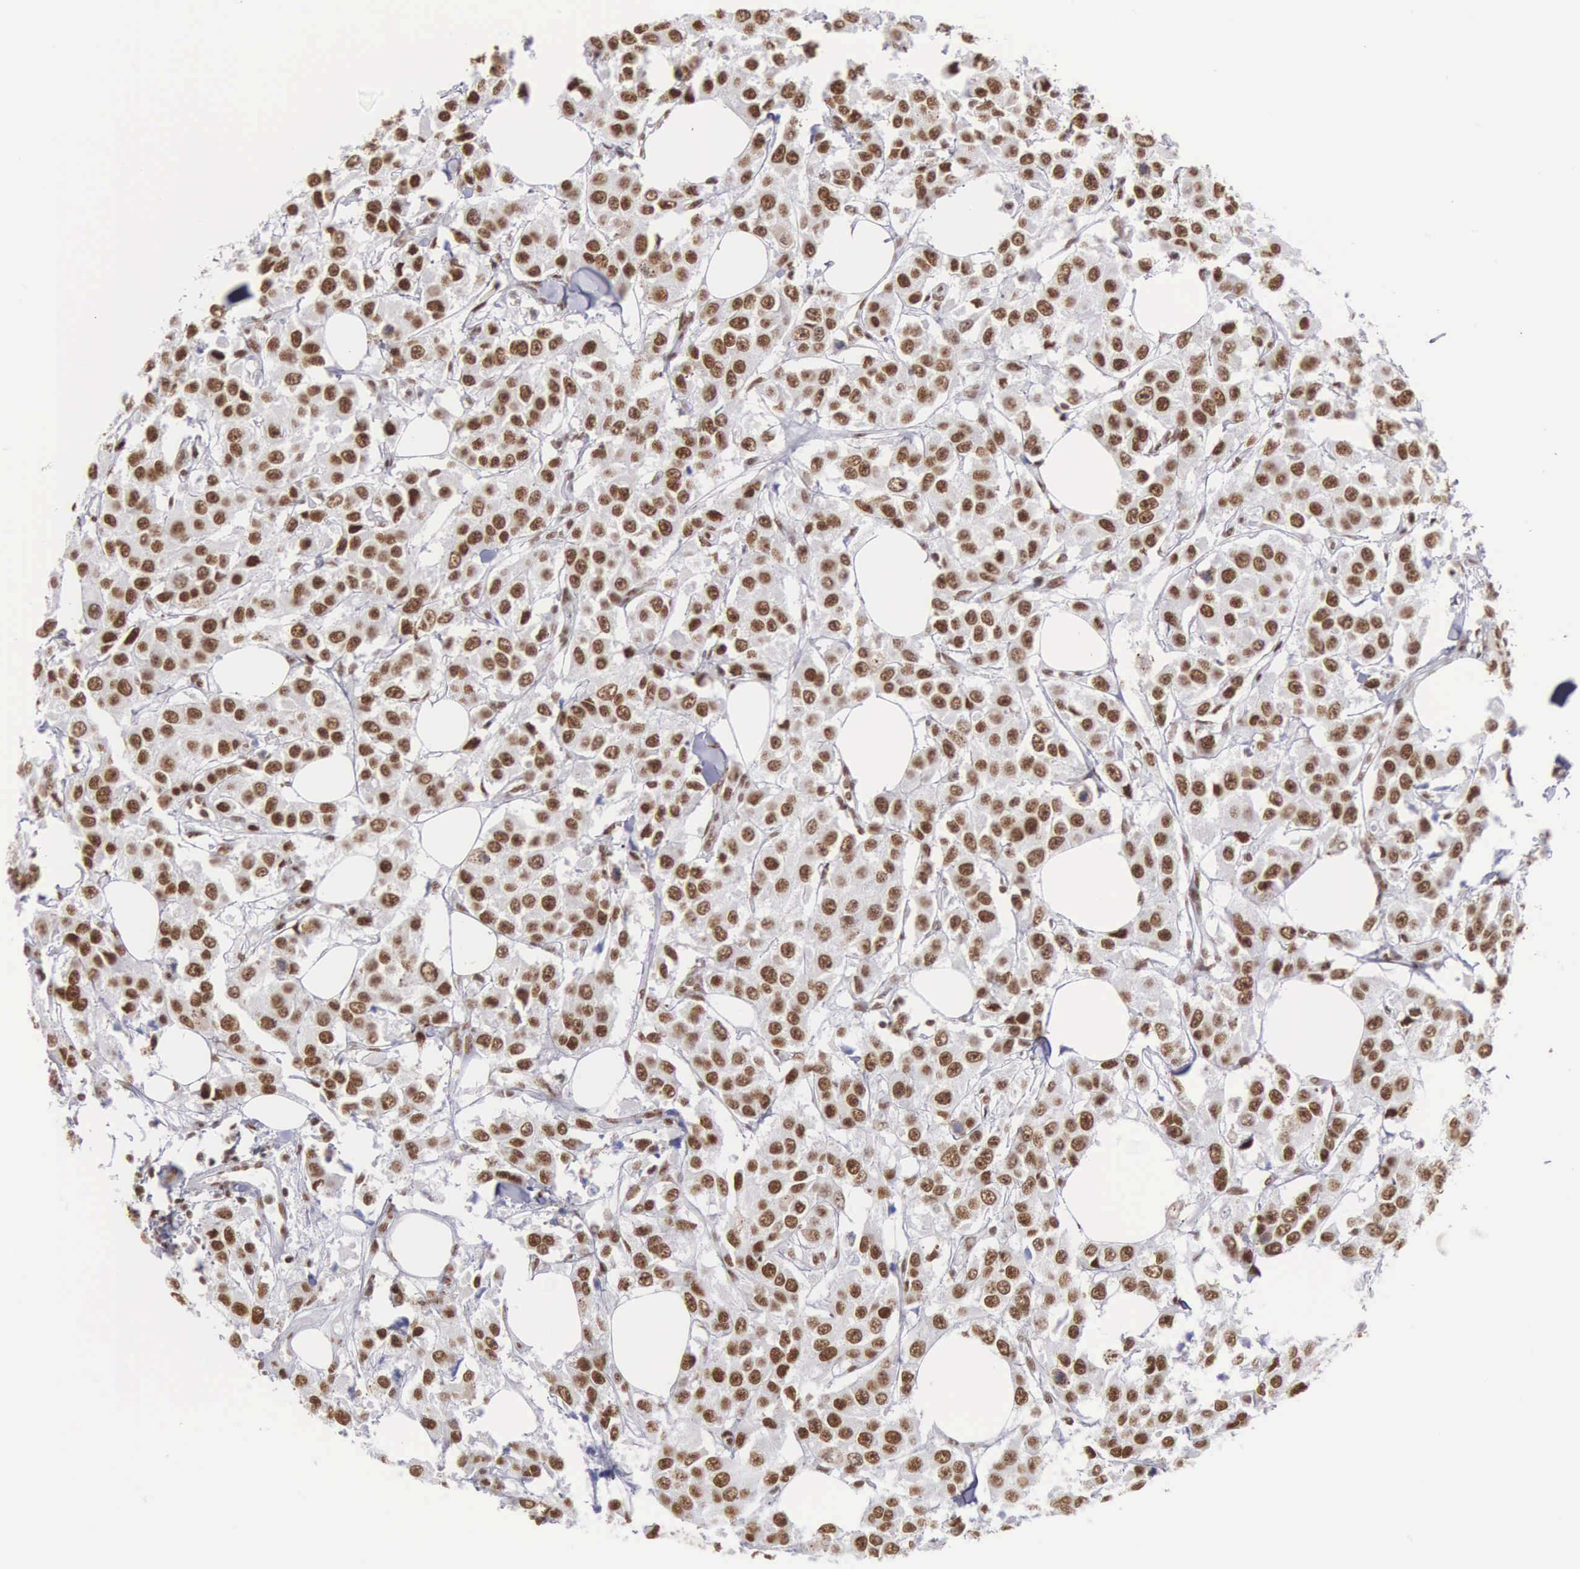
{"staining": {"intensity": "strong", "quantity": ">75%", "location": "nuclear"}, "tissue": "breast cancer", "cell_type": "Tumor cells", "image_type": "cancer", "snomed": [{"axis": "morphology", "description": "Duct carcinoma"}, {"axis": "topography", "description": "Breast"}], "caption": "Strong nuclear expression is present in approximately >75% of tumor cells in breast intraductal carcinoma. Using DAB (3,3'-diaminobenzidine) (brown) and hematoxylin (blue) stains, captured at high magnification using brightfield microscopy.", "gene": "CSTF2", "patient": {"sex": "female", "age": 58}}